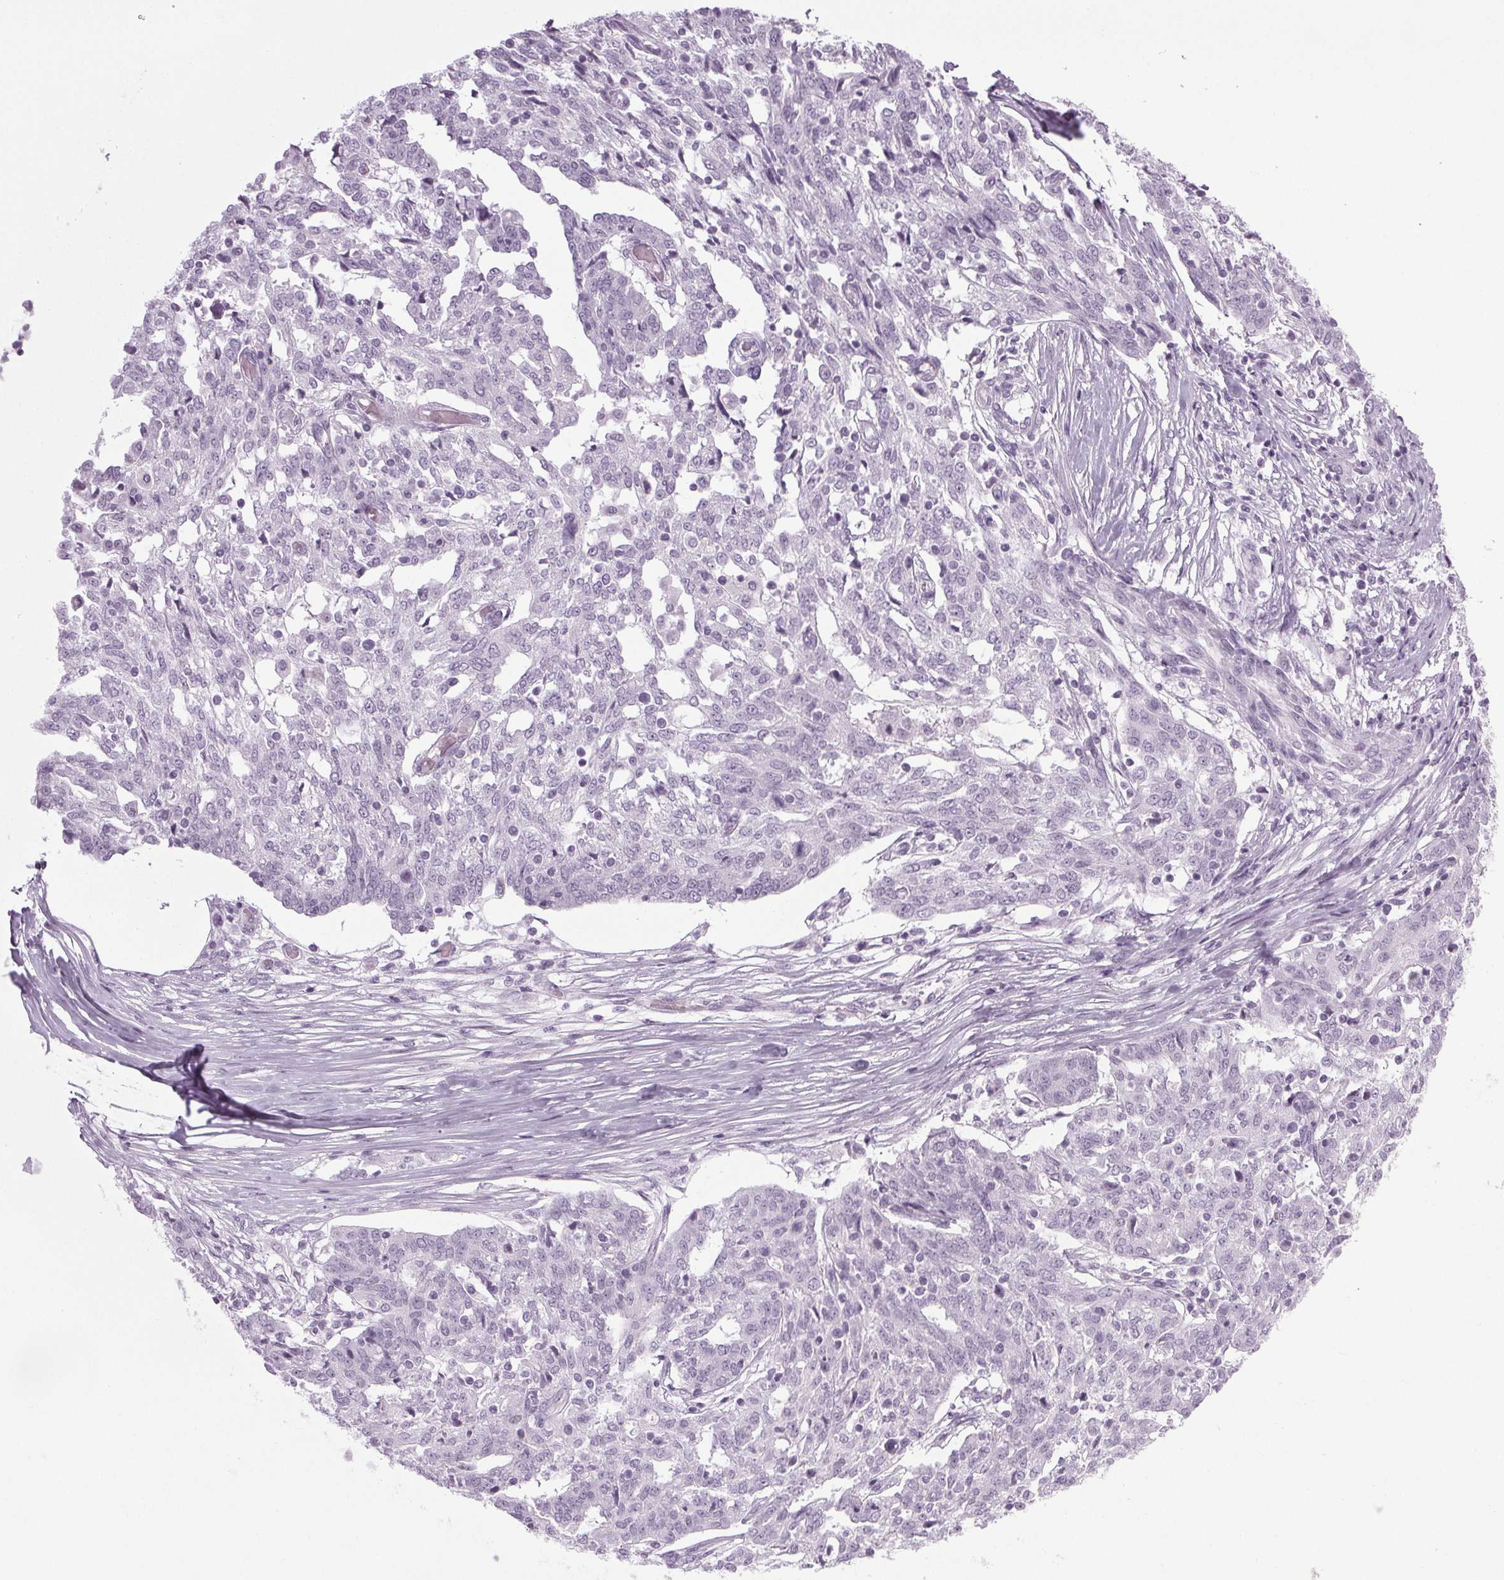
{"staining": {"intensity": "negative", "quantity": "none", "location": "none"}, "tissue": "ovarian cancer", "cell_type": "Tumor cells", "image_type": "cancer", "snomed": [{"axis": "morphology", "description": "Cystadenocarcinoma, serous, NOS"}, {"axis": "topography", "description": "Ovary"}], "caption": "IHC image of neoplastic tissue: human serous cystadenocarcinoma (ovarian) stained with DAB (3,3'-diaminobenzidine) demonstrates no significant protein staining in tumor cells.", "gene": "IGF2BP1", "patient": {"sex": "female", "age": 67}}